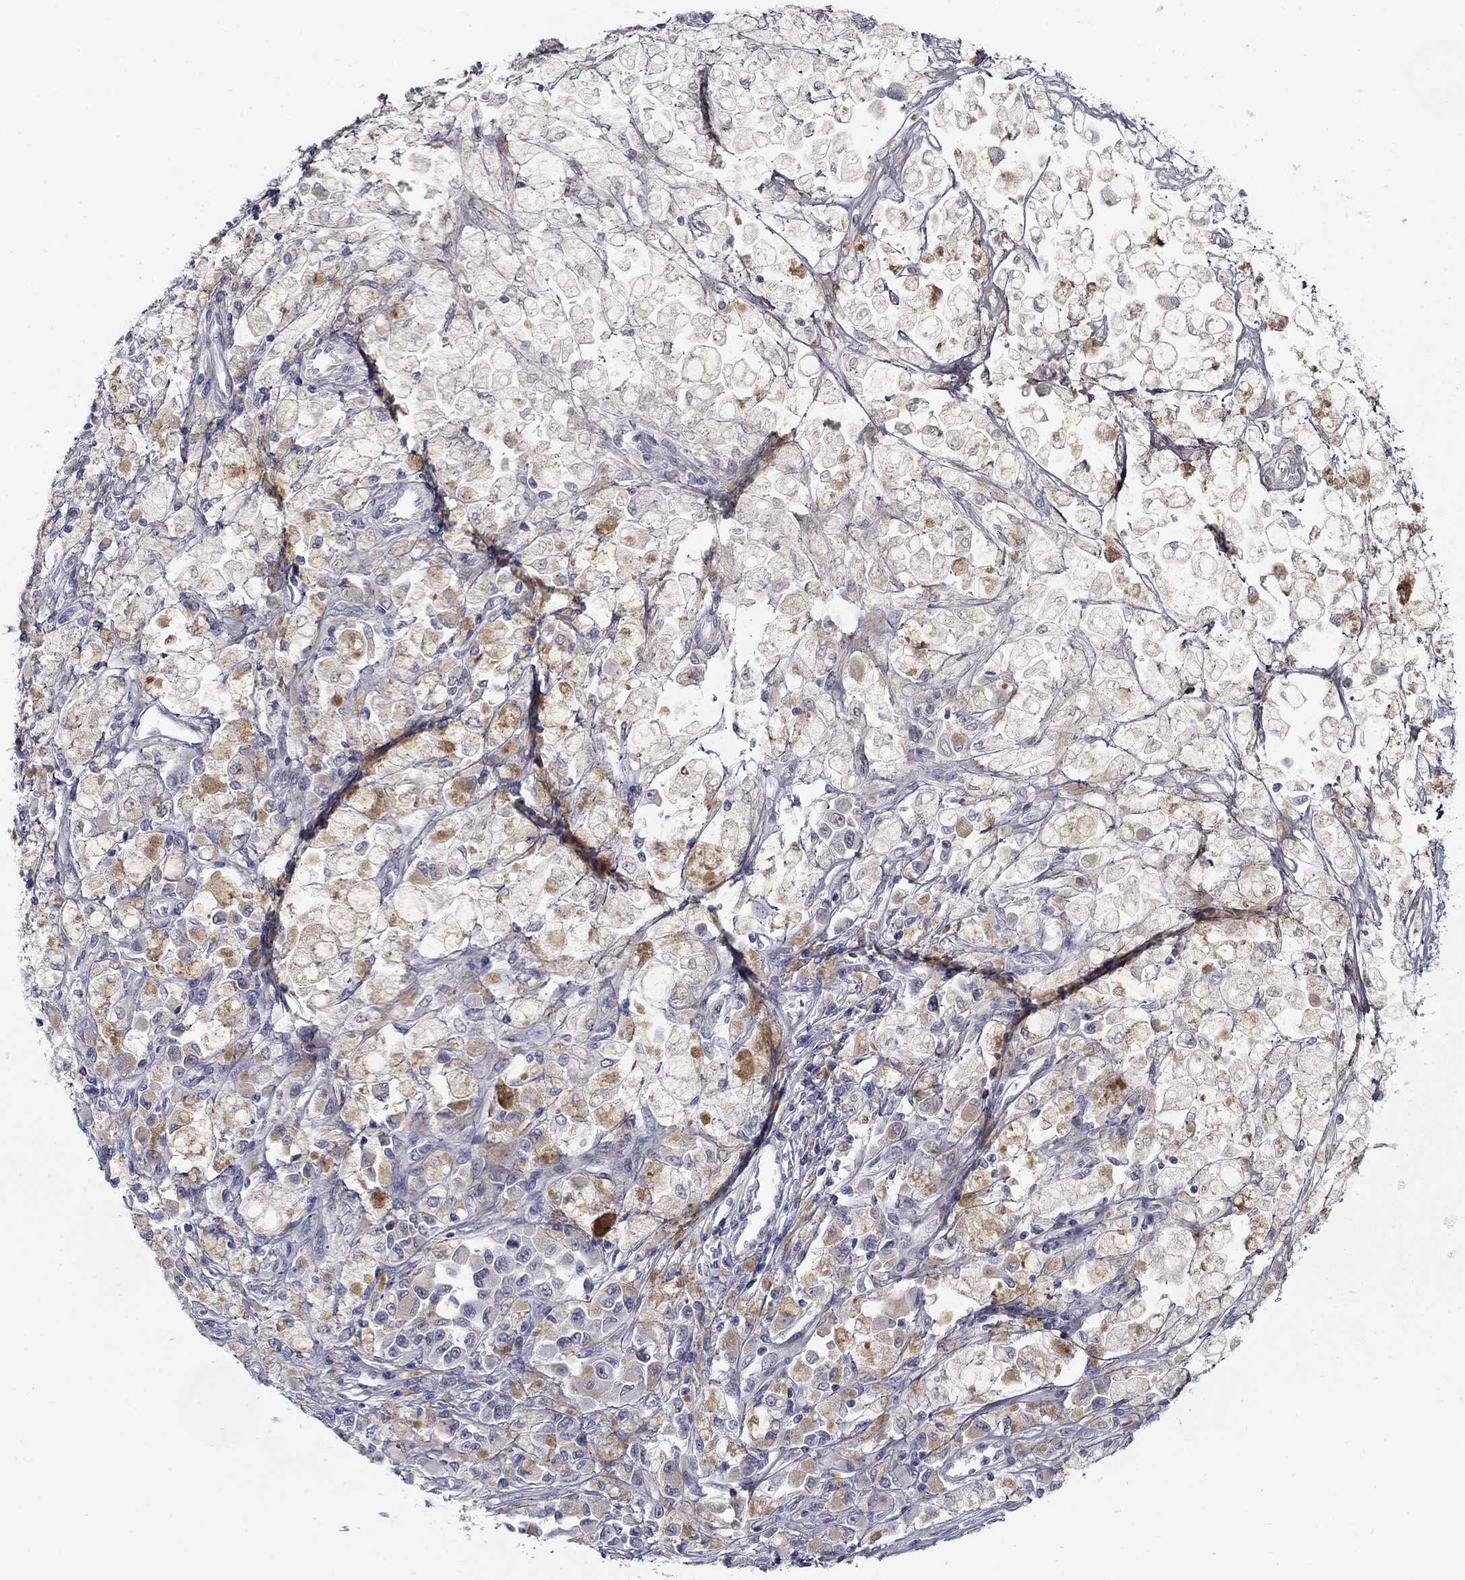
{"staining": {"intensity": "weak", "quantity": "<25%", "location": "cytoplasmic/membranous"}, "tissue": "melanoma", "cell_type": "Tumor cells", "image_type": "cancer", "snomed": [{"axis": "morphology", "description": "Malignant melanoma, NOS"}, {"axis": "topography", "description": "Skin"}], "caption": "The IHC histopathology image has no significant staining in tumor cells of melanoma tissue. (DAB immunohistochemistry (IHC) visualized using brightfield microscopy, high magnification).", "gene": "C4orf19", "patient": {"sex": "female", "age": 58}}